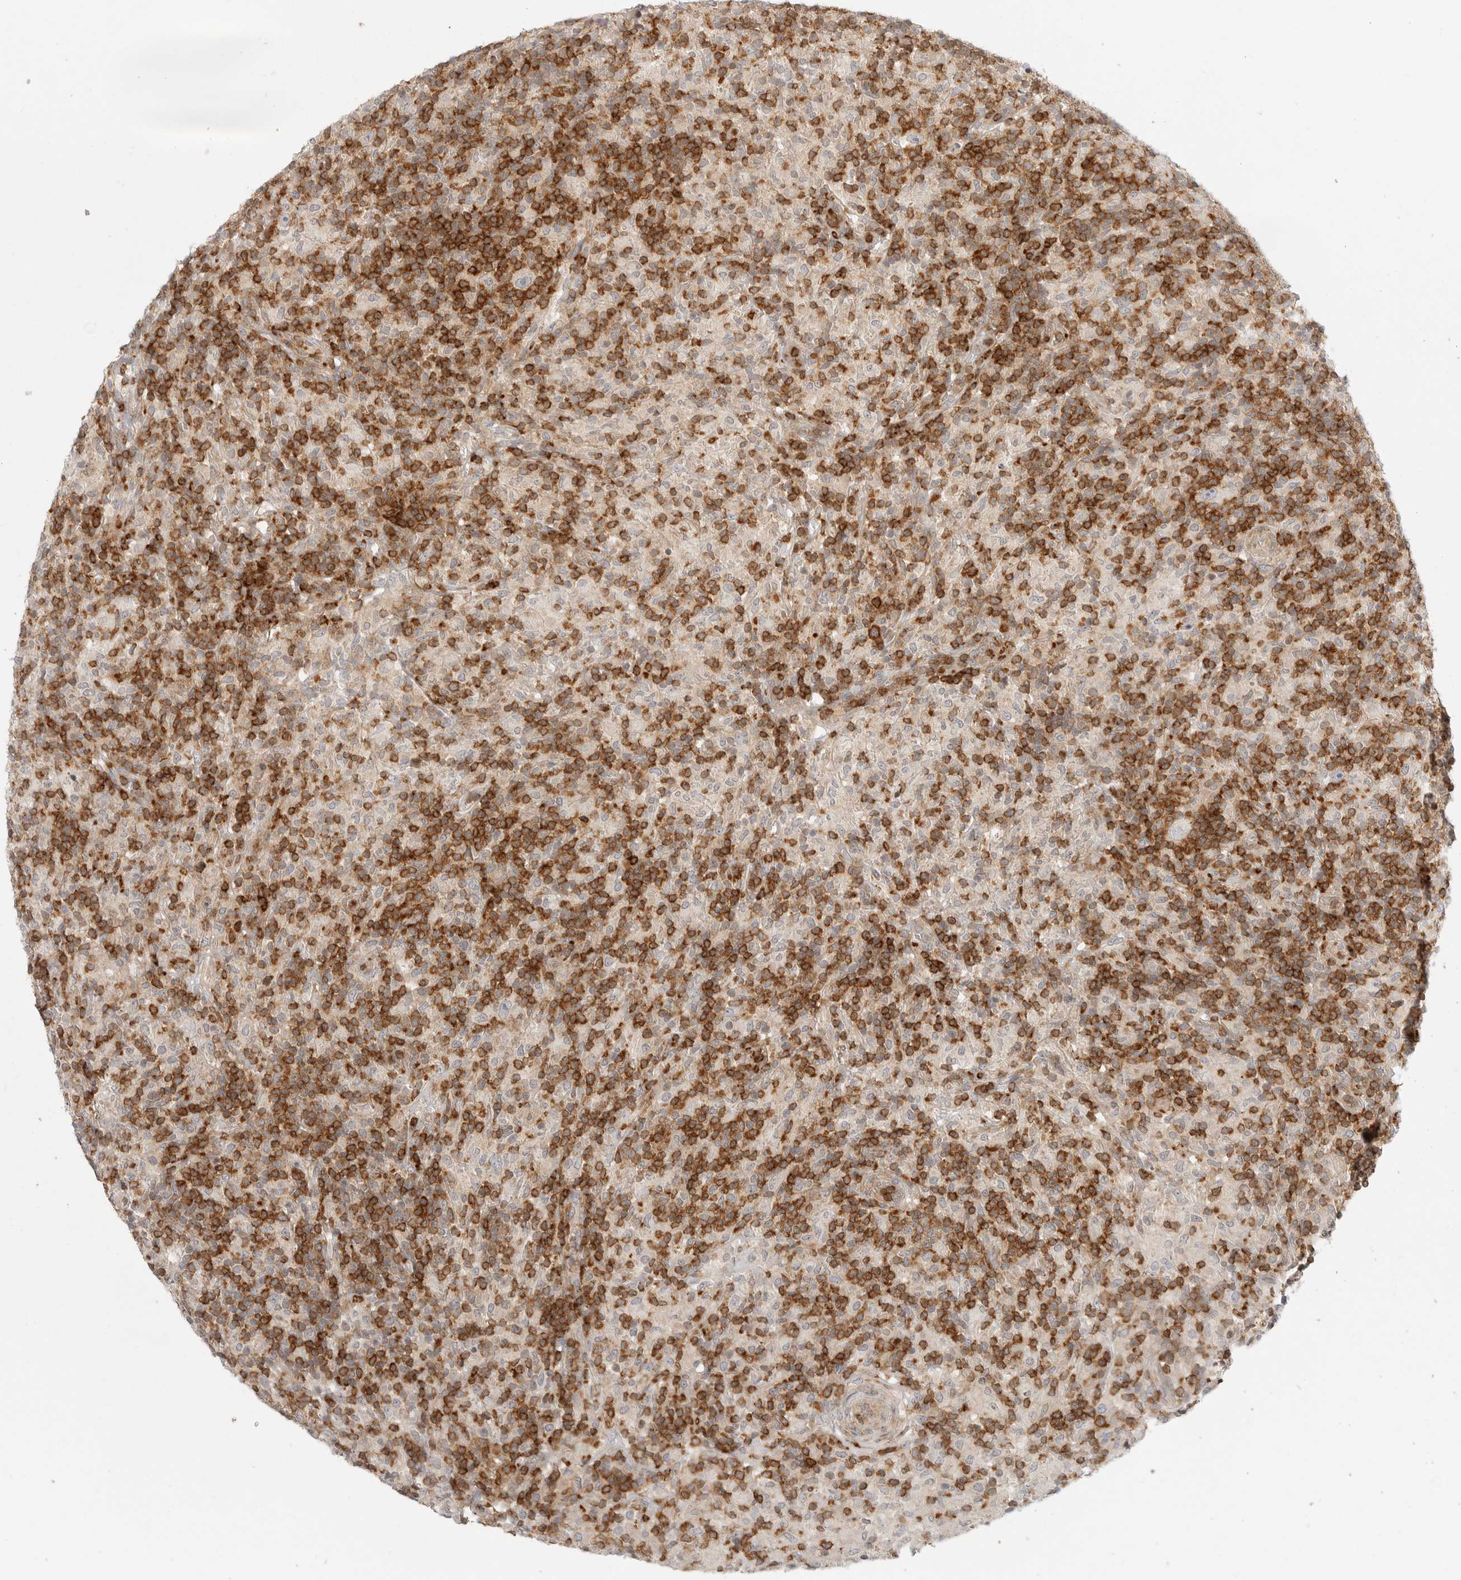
{"staining": {"intensity": "negative", "quantity": "none", "location": "none"}, "tissue": "lymphoma", "cell_type": "Tumor cells", "image_type": "cancer", "snomed": [{"axis": "morphology", "description": "Hodgkin's disease, NOS"}, {"axis": "topography", "description": "Lymph node"}], "caption": "IHC histopathology image of neoplastic tissue: human lymphoma stained with DAB shows no significant protein expression in tumor cells. (DAB immunohistochemistry, high magnification).", "gene": "SH3KBP1", "patient": {"sex": "male", "age": 70}}